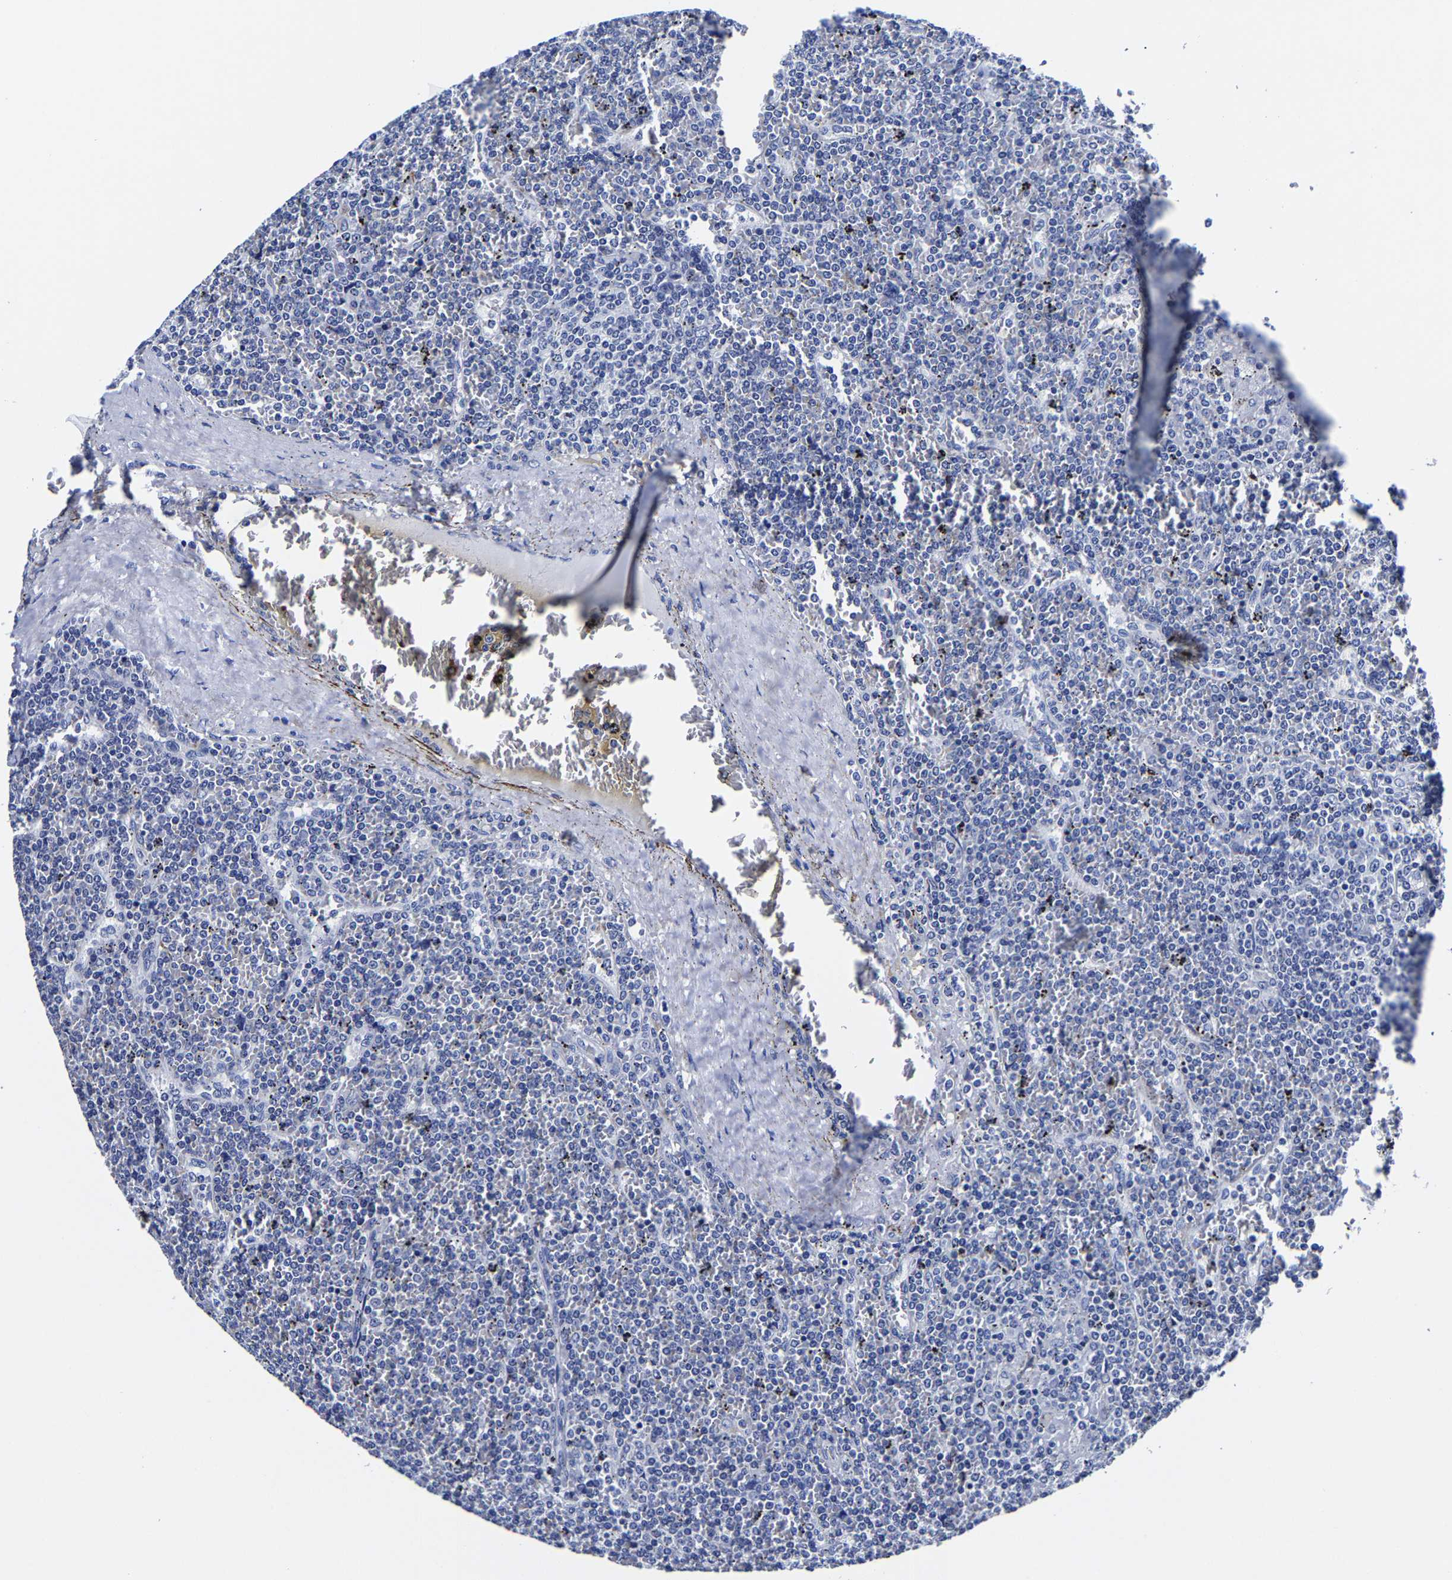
{"staining": {"intensity": "negative", "quantity": "none", "location": "none"}, "tissue": "lymphoma", "cell_type": "Tumor cells", "image_type": "cancer", "snomed": [{"axis": "morphology", "description": "Malignant lymphoma, non-Hodgkin's type, Low grade"}, {"axis": "topography", "description": "Spleen"}], "caption": "A photomicrograph of malignant lymphoma, non-Hodgkin's type (low-grade) stained for a protein displays no brown staining in tumor cells.", "gene": "CPA2", "patient": {"sex": "female", "age": 19}}